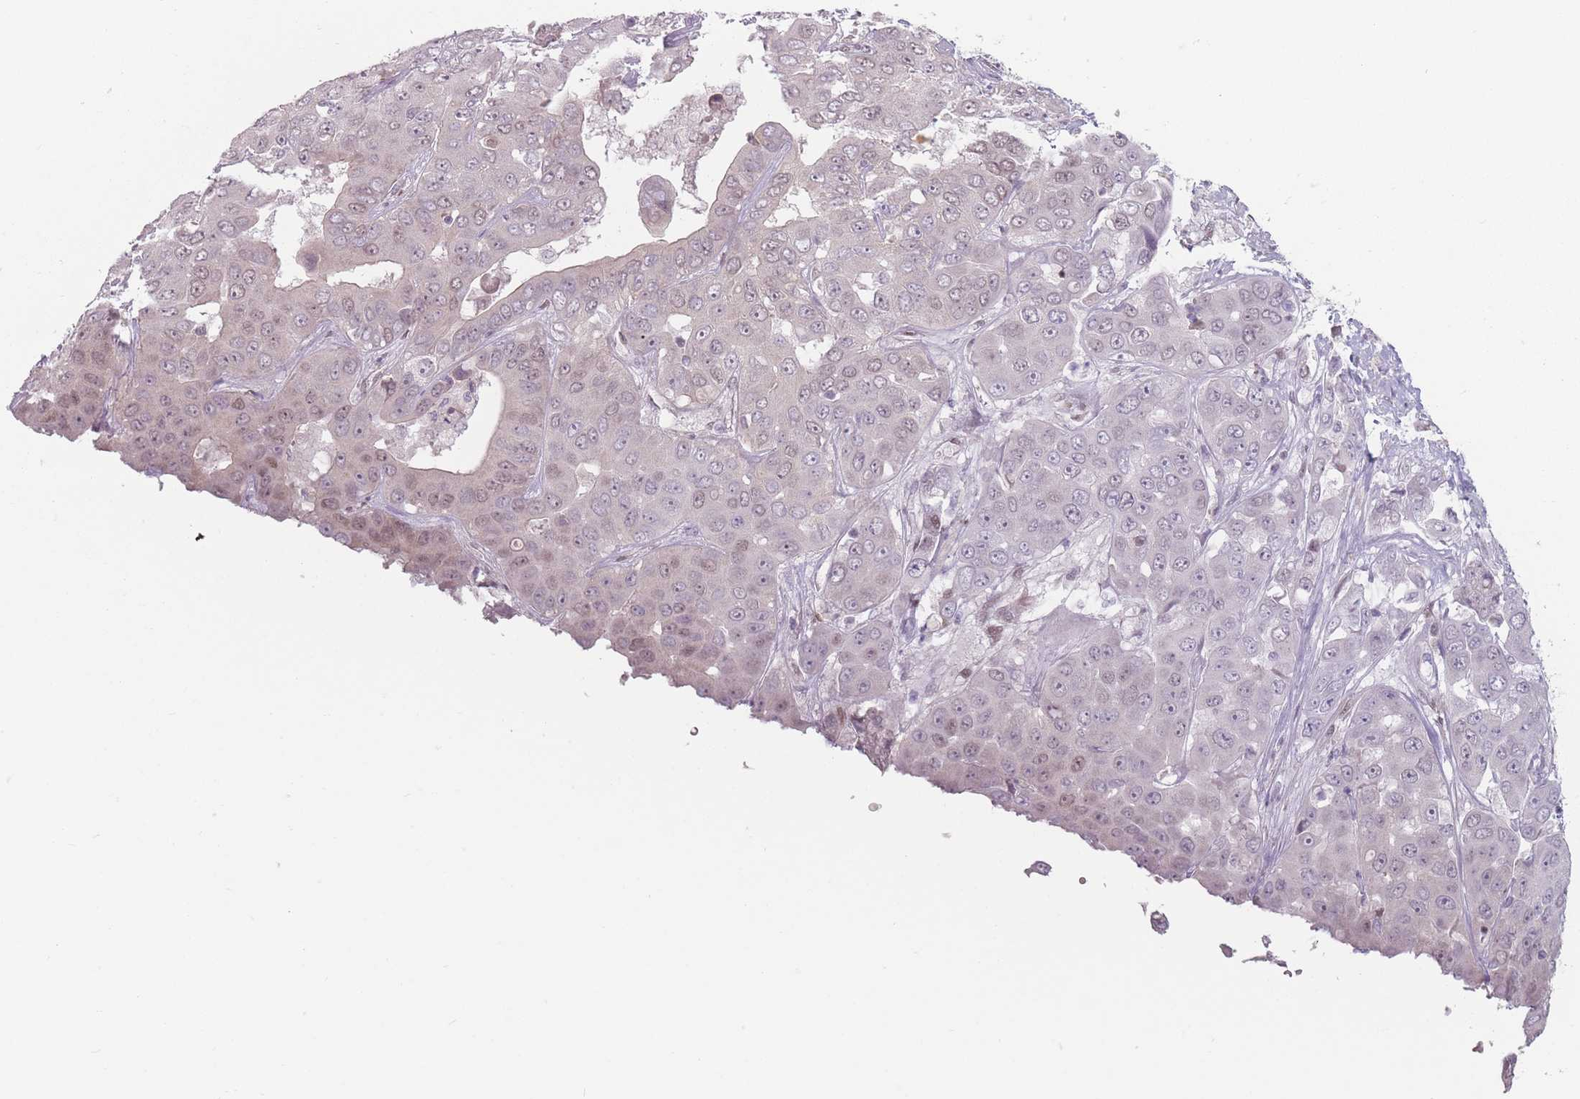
{"staining": {"intensity": "weak", "quantity": "<25%", "location": "nuclear"}, "tissue": "liver cancer", "cell_type": "Tumor cells", "image_type": "cancer", "snomed": [{"axis": "morphology", "description": "Cholangiocarcinoma"}, {"axis": "topography", "description": "Liver"}], "caption": "An IHC histopathology image of liver cholangiocarcinoma is shown. There is no staining in tumor cells of liver cholangiocarcinoma.", "gene": "SH3BGRL2", "patient": {"sex": "female", "age": 52}}